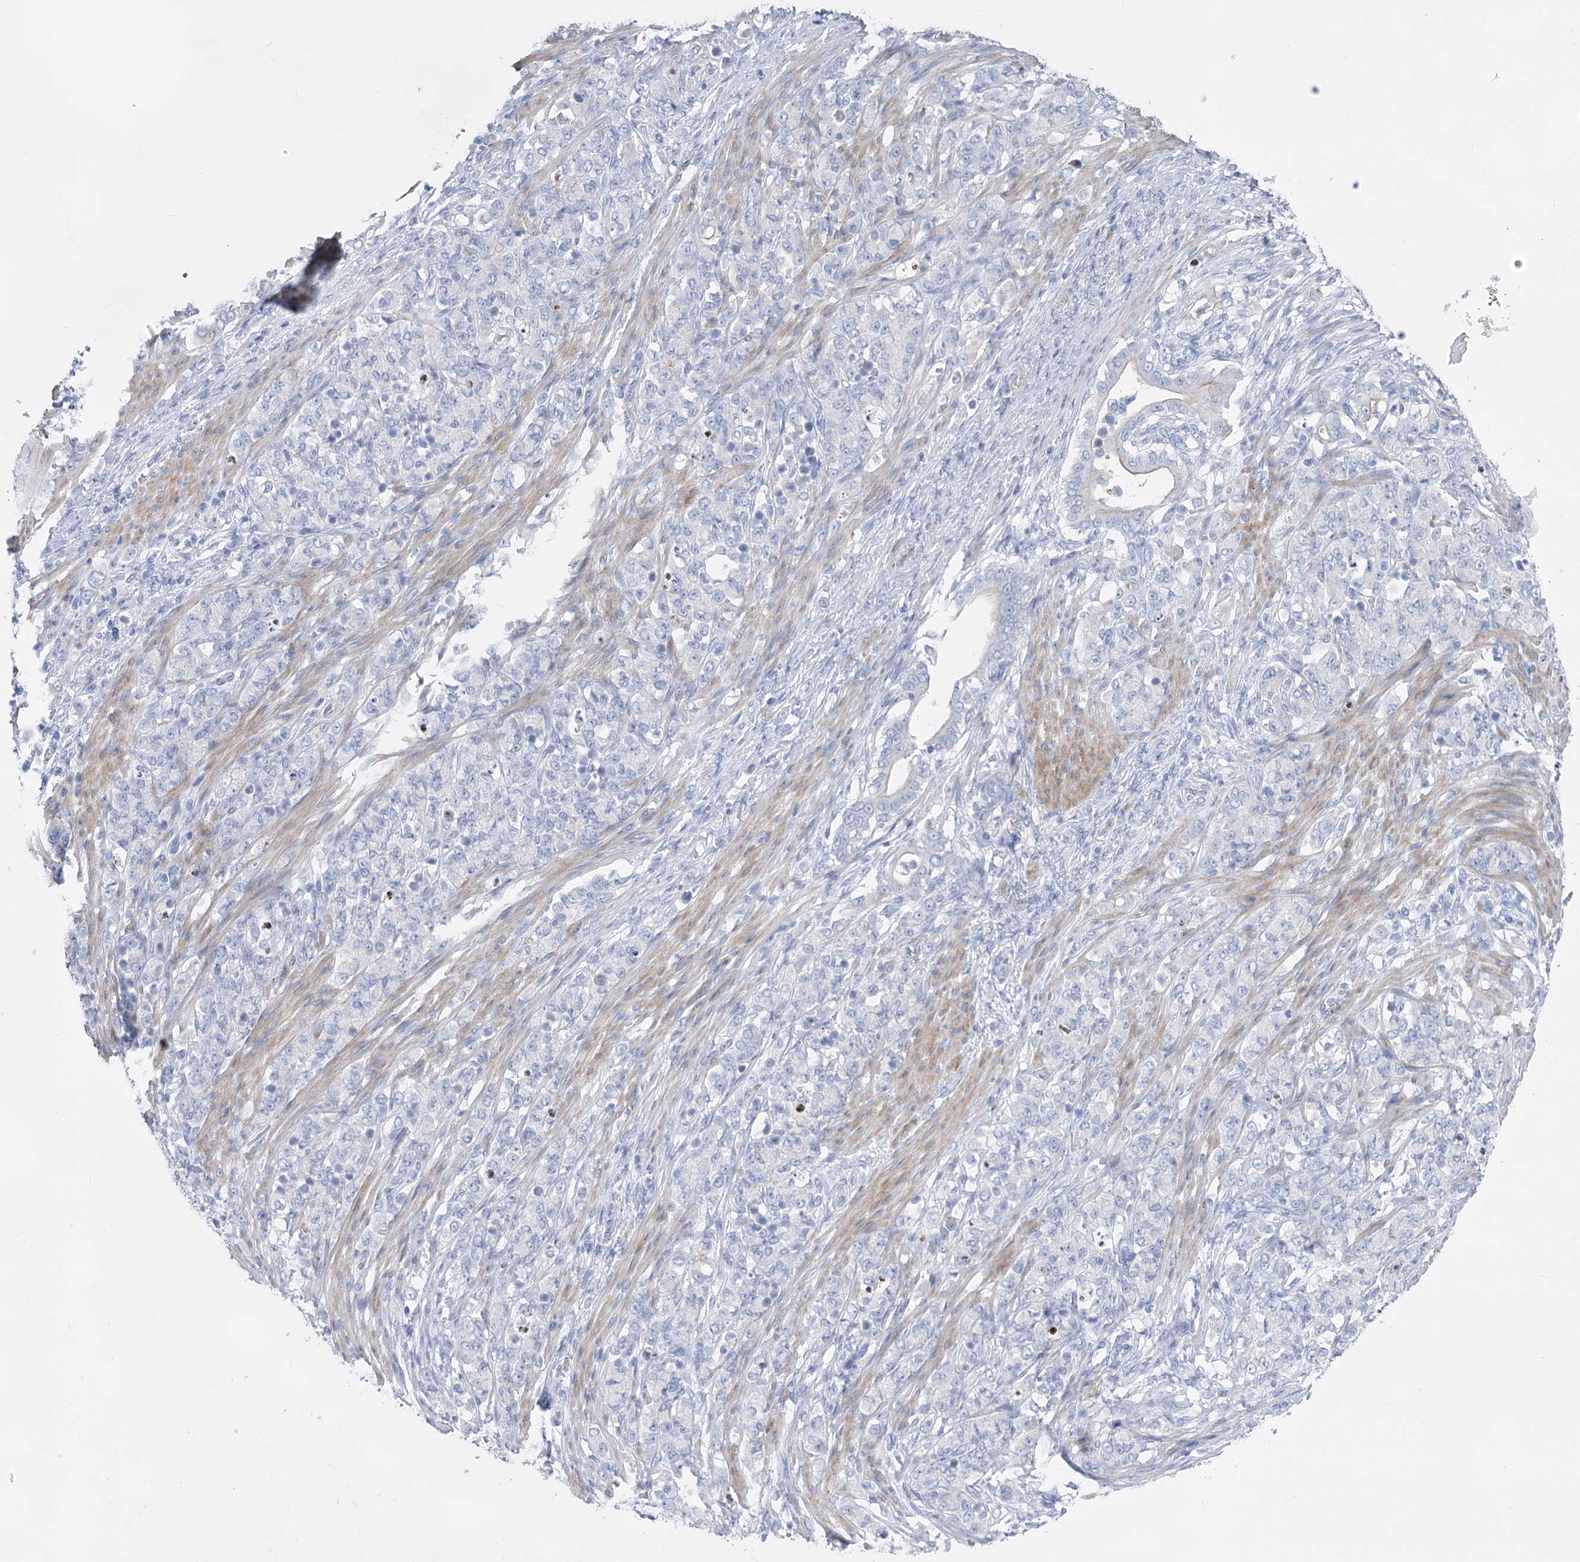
{"staining": {"intensity": "negative", "quantity": "none", "location": "none"}, "tissue": "stomach cancer", "cell_type": "Tumor cells", "image_type": "cancer", "snomed": [{"axis": "morphology", "description": "Adenocarcinoma, NOS"}, {"axis": "topography", "description": "Stomach"}], "caption": "The histopathology image displays no significant positivity in tumor cells of stomach adenocarcinoma.", "gene": "WDR74", "patient": {"sex": "female", "age": 79}}